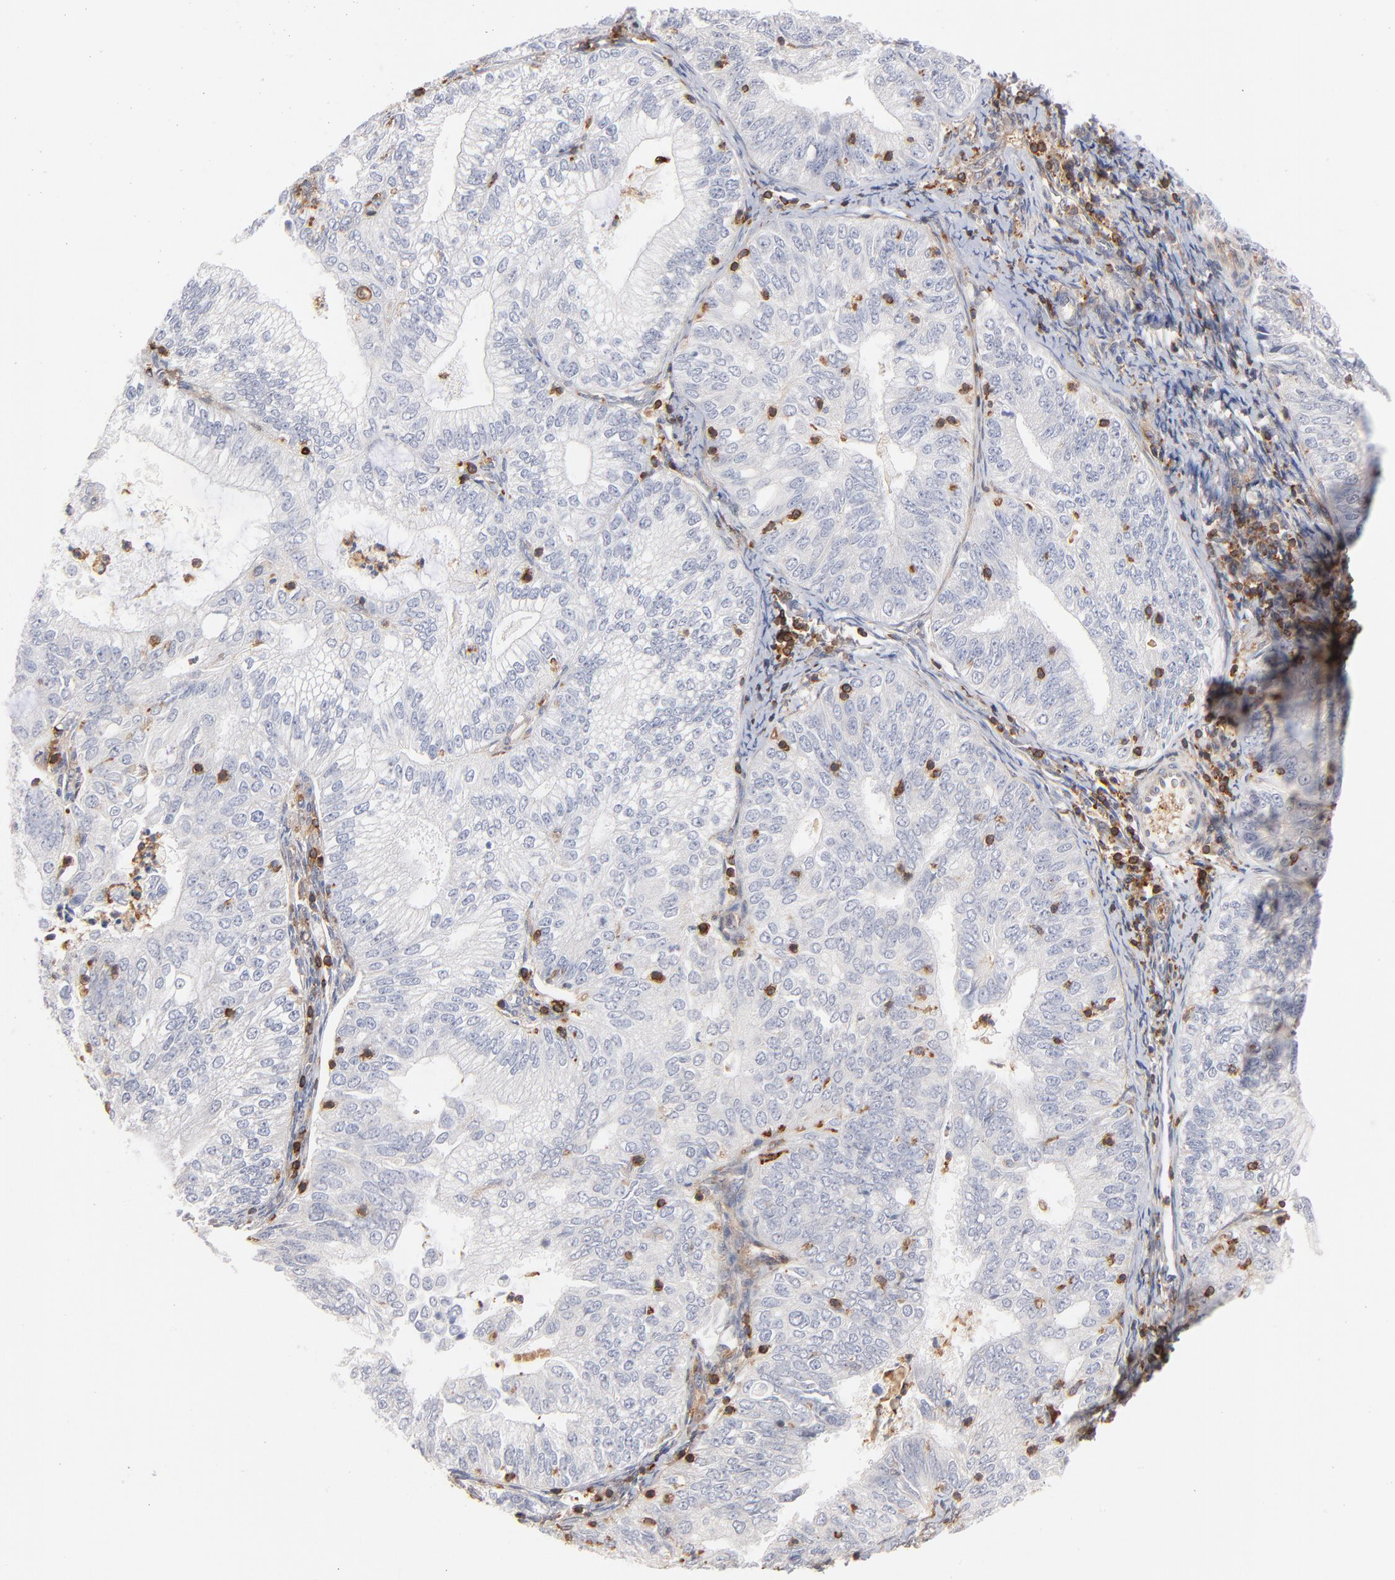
{"staining": {"intensity": "negative", "quantity": "none", "location": "none"}, "tissue": "endometrial cancer", "cell_type": "Tumor cells", "image_type": "cancer", "snomed": [{"axis": "morphology", "description": "Adenocarcinoma, NOS"}, {"axis": "topography", "description": "Endometrium"}], "caption": "Tumor cells show no significant positivity in endometrial cancer (adenocarcinoma). (DAB immunohistochemistry with hematoxylin counter stain).", "gene": "WIPF1", "patient": {"sex": "female", "age": 69}}